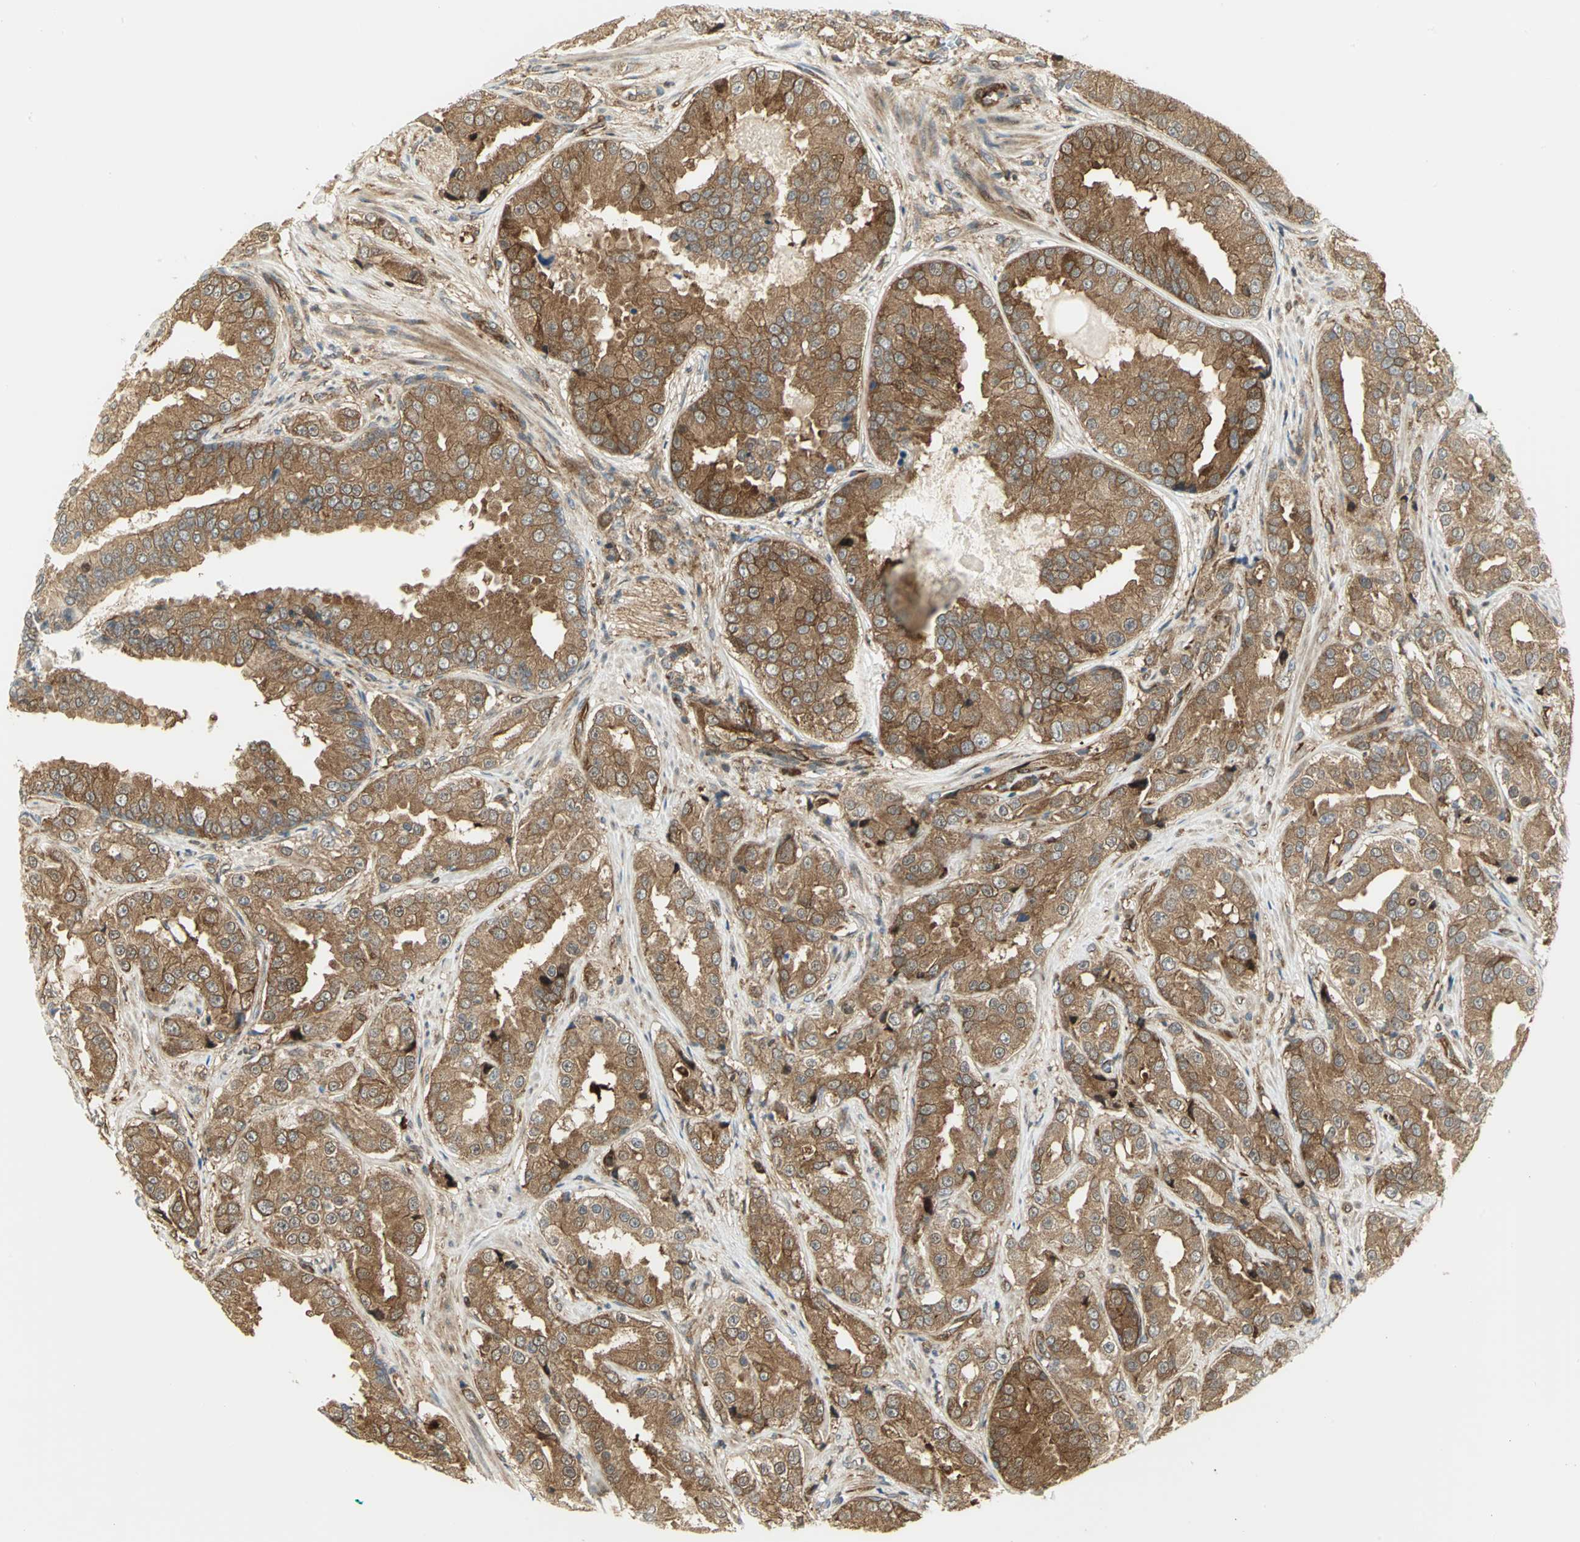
{"staining": {"intensity": "moderate", "quantity": ">75%", "location": "cytoplasmic/membranous"}, "tissue": "prostate cancer", "cell_type": "Tumor cells", "image_type": "cancer", "snomed": [{"axis": "morphology", "description": "Adenocarcinoma, High grade"}, {"axis": "topography", "description": "Prostate"}], "caption": "Human prostate high-grade adenocarcinoma stained with a brown dye shows moderate cytoplasmic/membranous positive staining in about >75% of tumor cells.", "gene": "EEA1", "patient": {"sex": "male", "age": 73}}